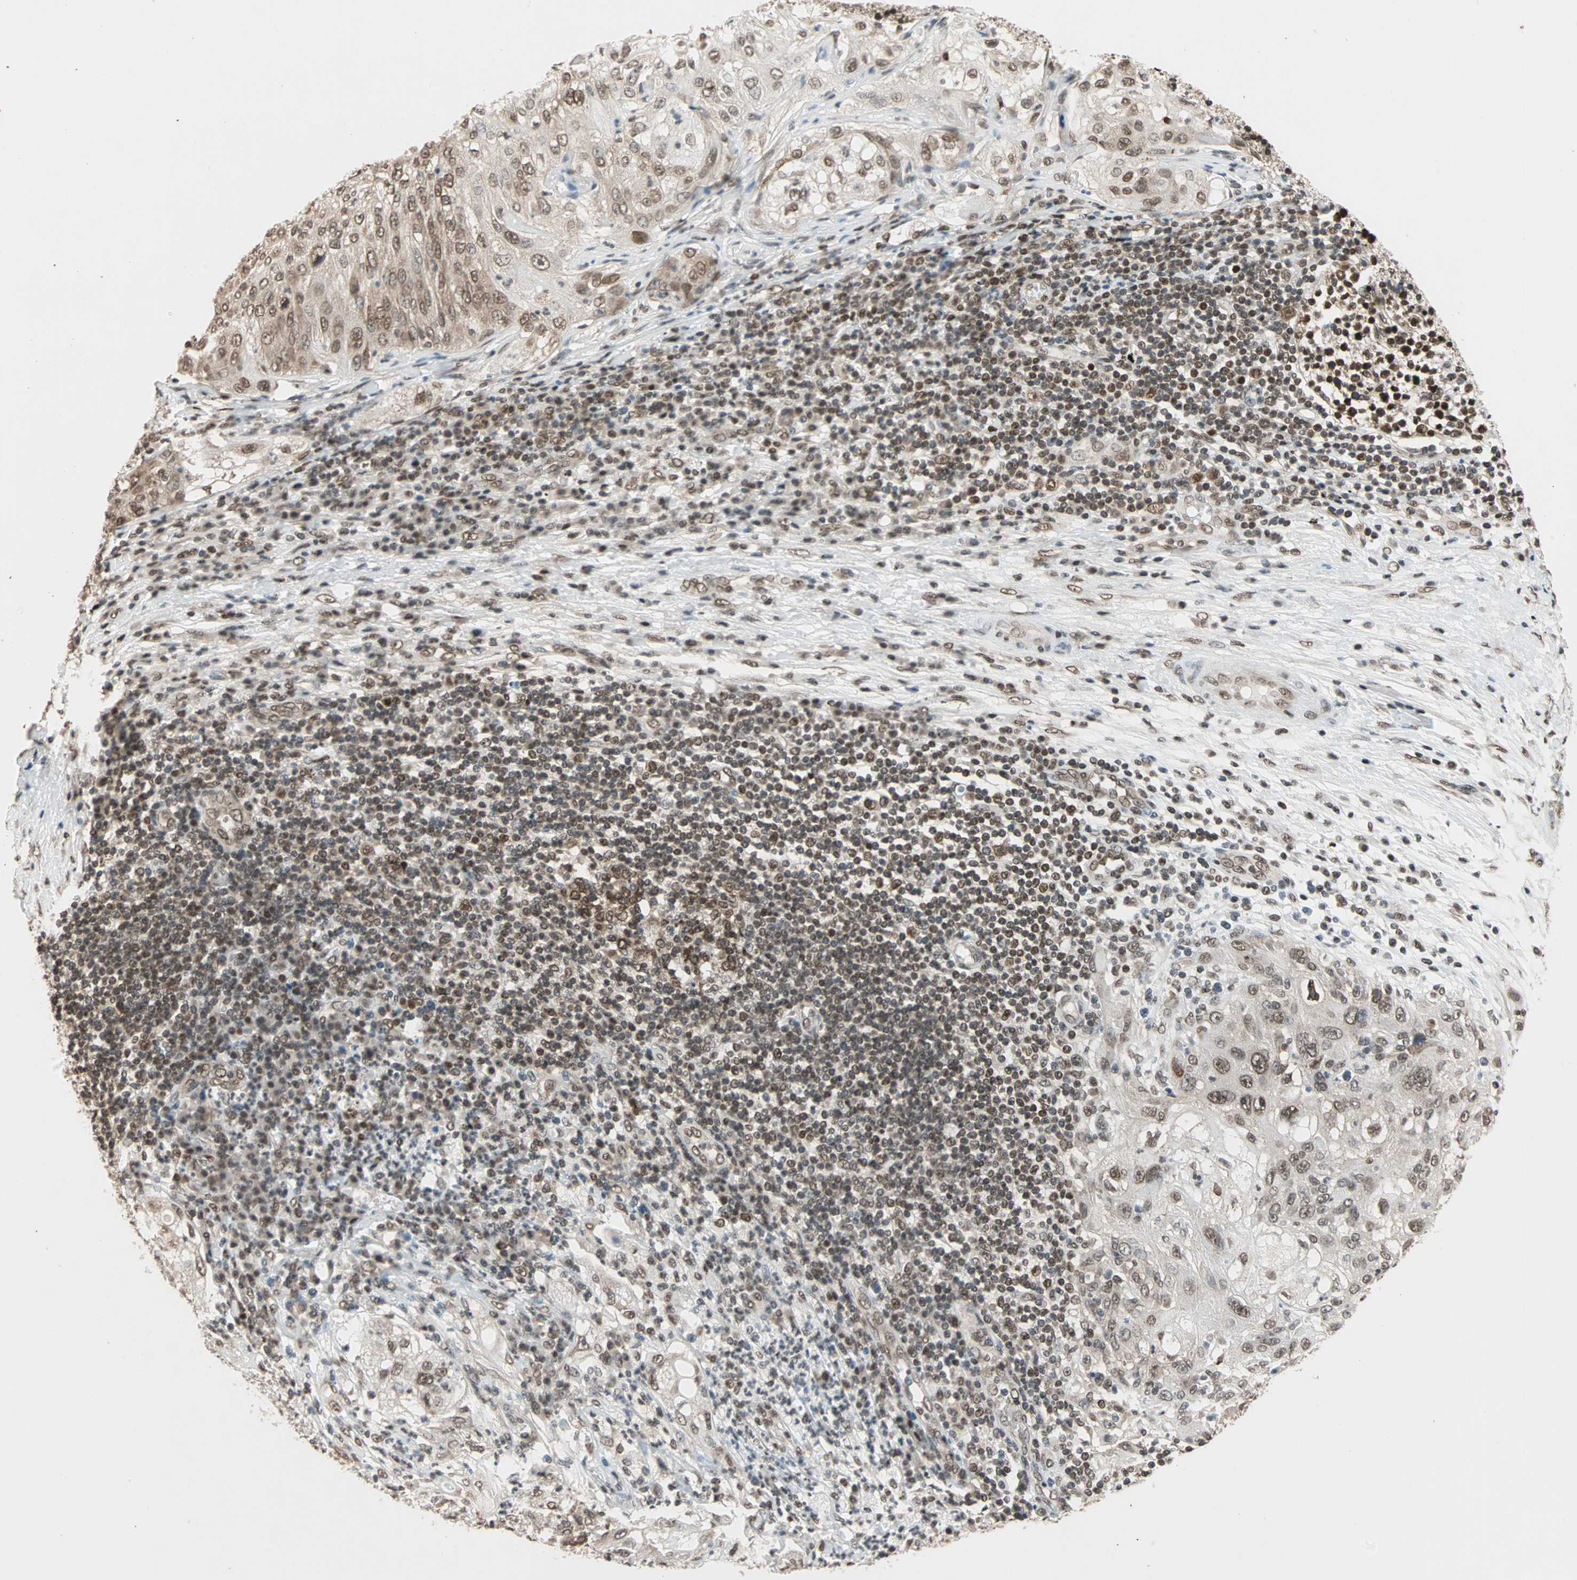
{"staining": {"intensity": "moderate", "quantity": ">75%", "location": "nuclear"}, "tissue": "lung cancer", "cell_type": "Tumor cells", "image_type": "cancer", "snomed": [{"axis": "morphology", "description": "Inflammation, NOS"}, {"axis": "morphology", "description": "Squamous cell carcinoma, NOS"}, {"axis": "topography", "description": "Lymph node"}, {"axis": "topography", "description": "Soft tissue"}, {"axis": "topography", "description": "Lung"}], "caption": "Approximately >75% of tumor cells in lung cancer (squamous cell carcinoma) show moderate nuclear protein expression as visualized by brown immunohistochemical staining.", "gene": "DAZAP1", "patient": {"sex": "male", "age": 66}}